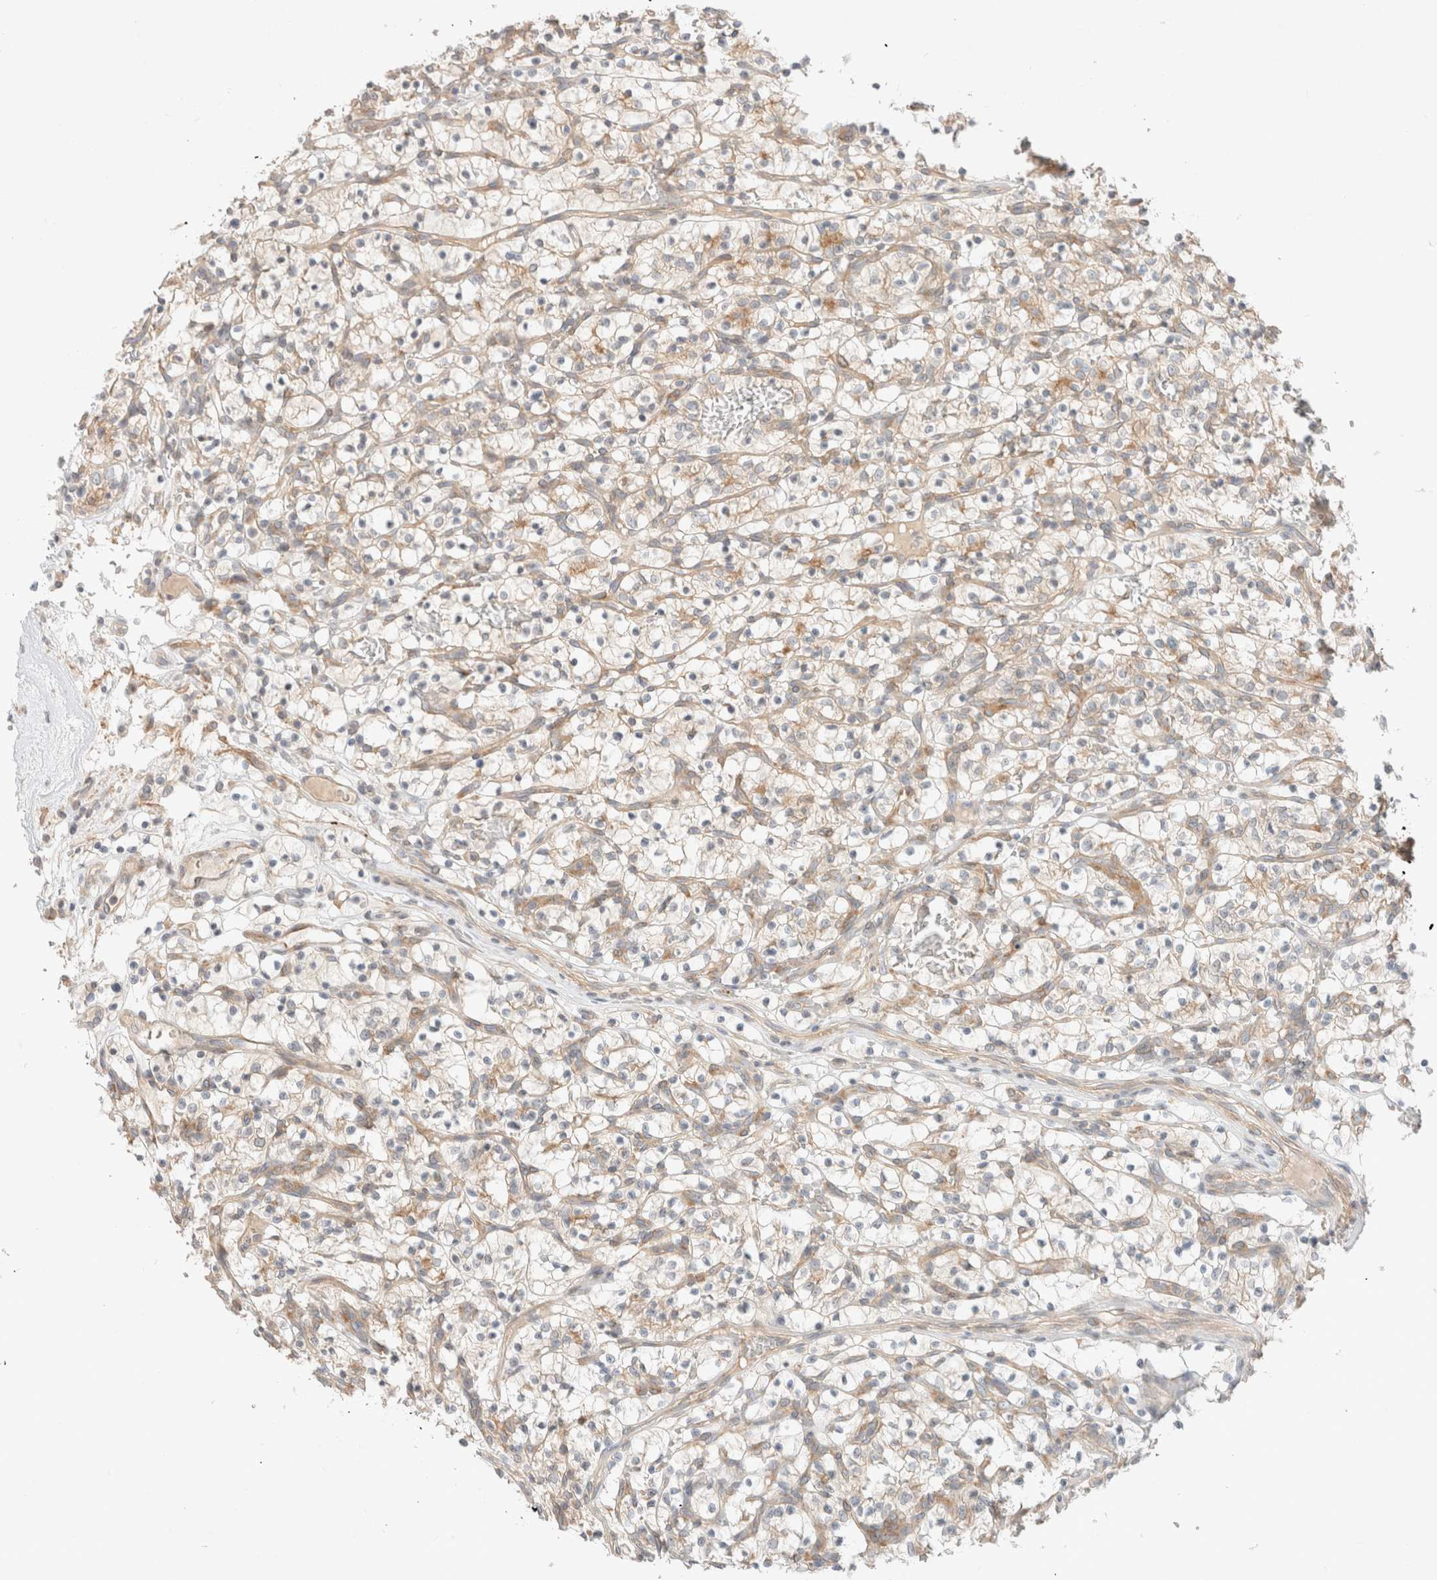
{"staining": {"intensity": "weak", "quantity": "25%-75%", "location": "cytoplasmic/membranous"}, "tissue": "renal cancer", "cell_type": "Tumor cells", "image_type": "cancer", "snomed": [{"axis": "morphology", "description": "Adenocarcinoma, NOS"}, {"axis": "topography", "description": "Kidney"}], "caption": "A brown stain labels weak cytoplasmic/membranous positivity of a protein in renal cancer tumor cells.", "gene": "MARK3", "patient": {"sex": "female", "age": 57}}